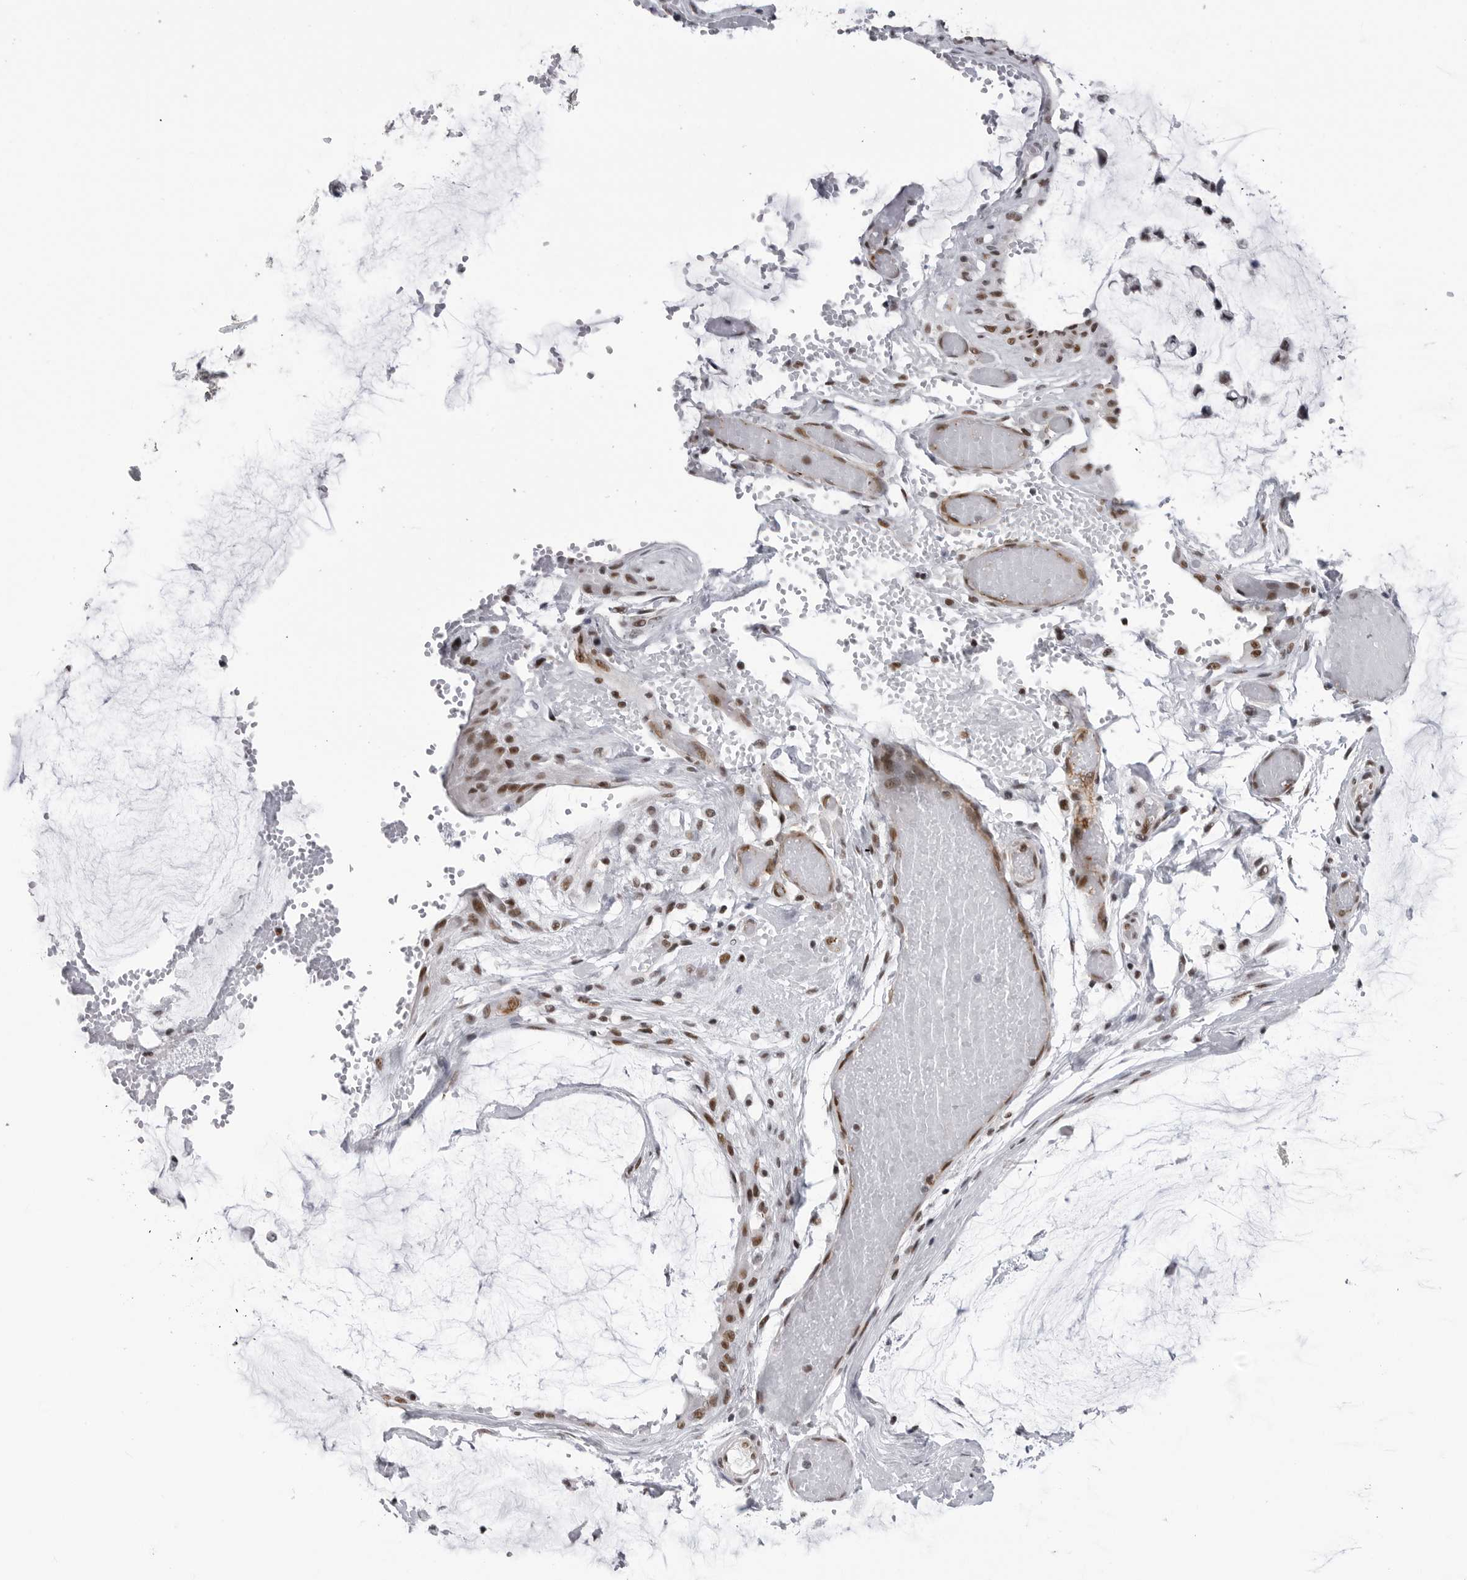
{"staining": {"intensity": "moderate", "quantity": ">75%", "location": "nuclear"}, "tissue": "ovarian cancer", "cell_type": "Tumor cells", "image_type": "cancer", "snomed": [{"axis": "morphology", "description": "Cystadenocarcinoma, mucinous, NOS"}, {"axis": "topography", "description": "Ovary"}], "caption": "Ovarian cancer (mucinous cystadenocarcinoma) tissue demonstrates moderate nuclear positivity in approximately >75% of tumor cells (IHC, brightfield microscopy, high magnification).", "gene": "RNF26", "patient": {"sex": "female", "age": 39}}